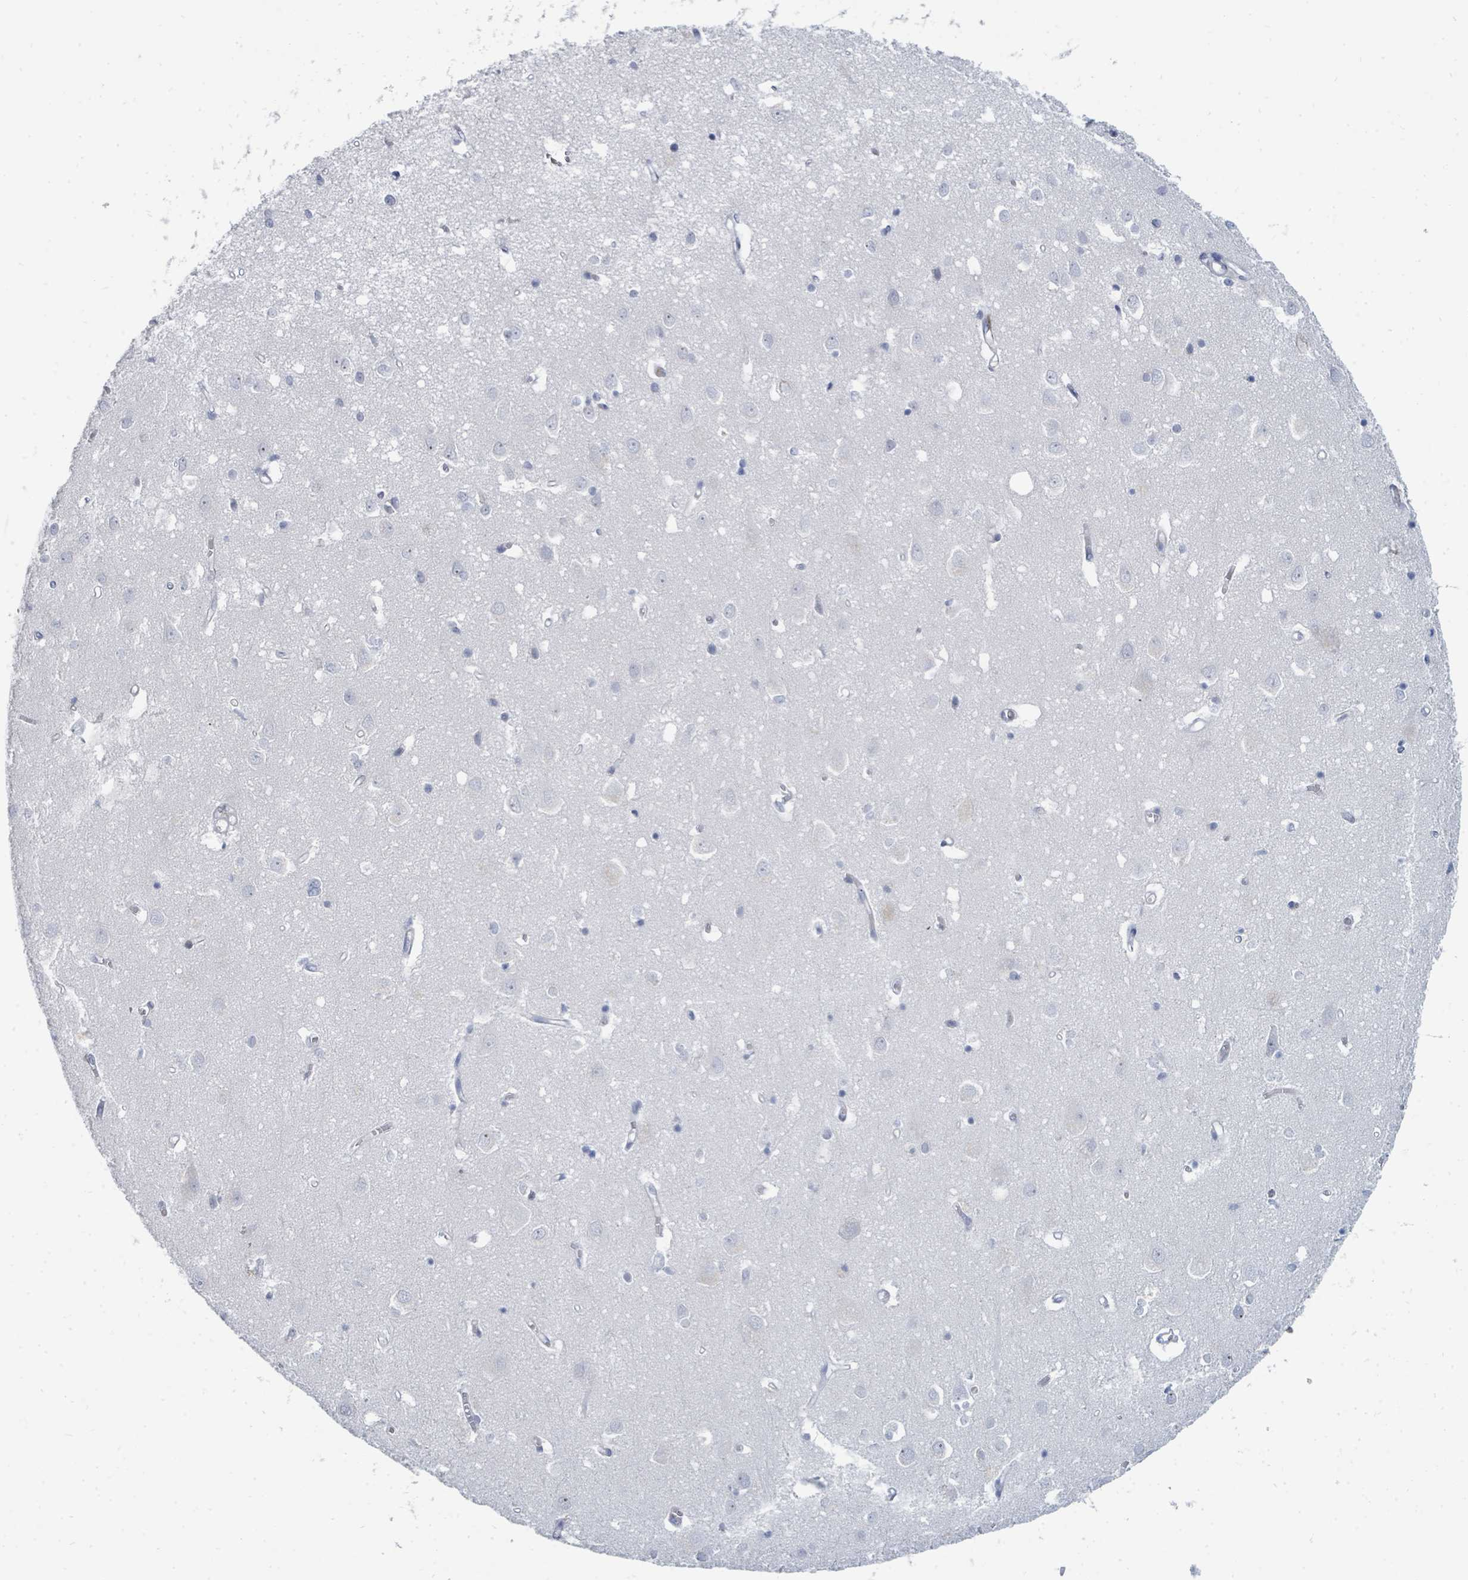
{"staining": {"intensity": "negative", "quantity": "none", "location": "none"}, "tissue": "cerebral cortex", "cell_type": "Endothelial cells", "image_type": "normal", "snomed": [{"axis": "morphology", "description": "Normal tissue, NOS"}, {"axis": "topography", "description": "Cerebral cortex"}], "caption": "IHC of unremarkable cerebral cortex demonstrates no staining in endothelial cells.", "gene": "SUMO2", "patient": {"sex": "male", "age": 70}}